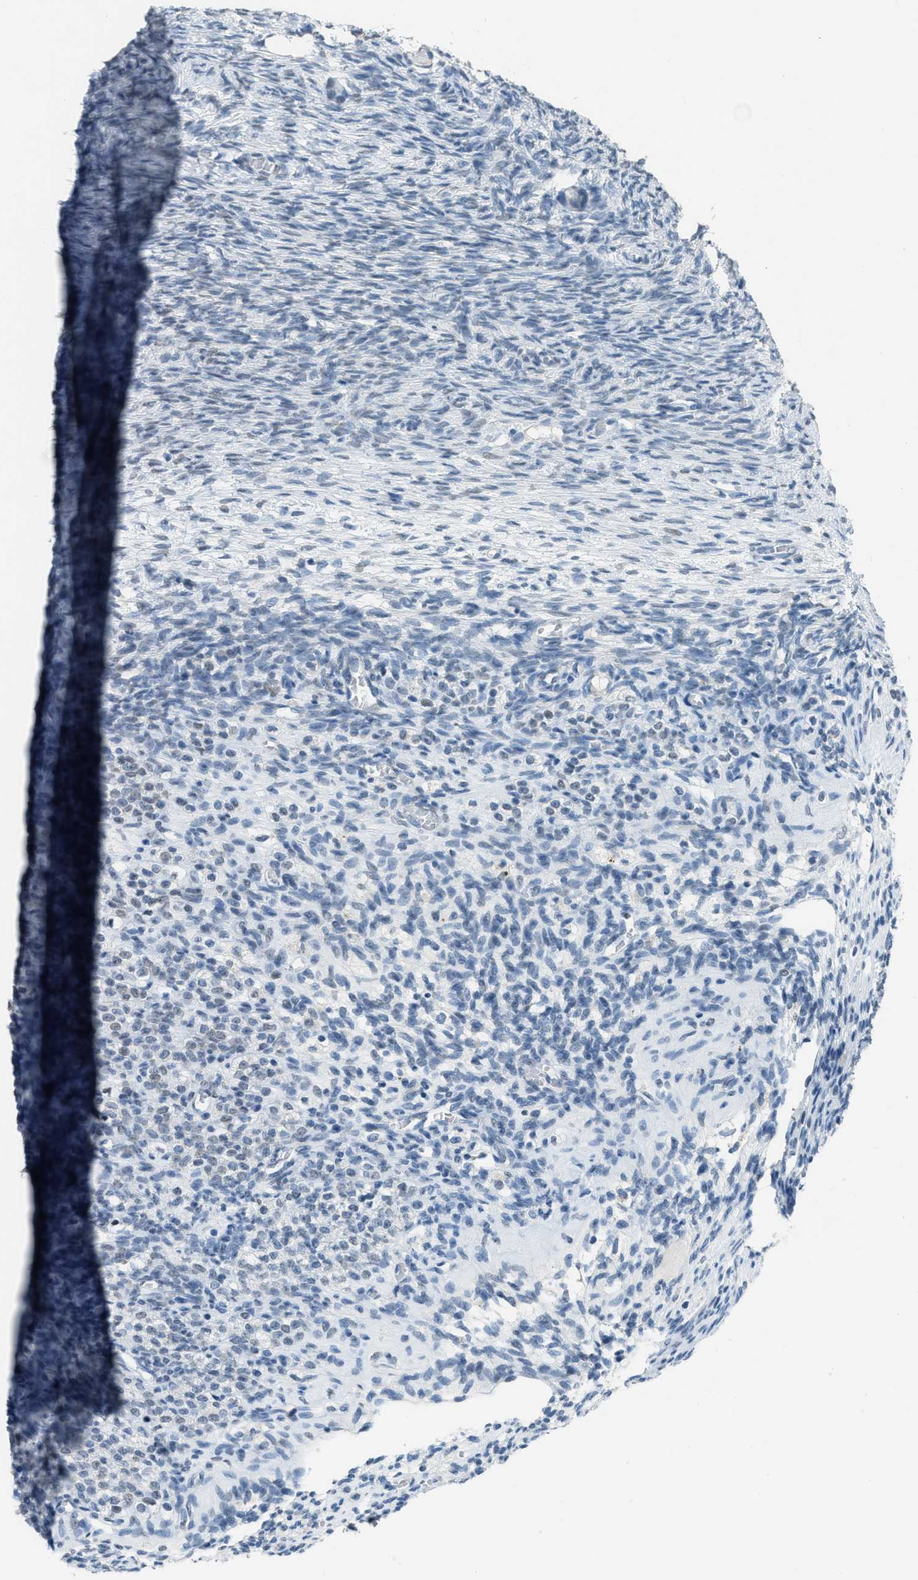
{"staining": {"intensity": "weak", "quantity": "<25%", "location": "nuclear"}, "tissue": "ovary", "cell_type": "Follicle cells", "image_type": "normal", "snomed": [{"axis": "morphology", "description": "Normal tissue, NOS"}, {"axis": "topography", "description": "Ovary"}], "caption": "This image is of normal ovary stained with immunohistochemistry to label a protein in brown with the nuclei are counter-stained blue. There is no expression in follicle cells.", "gene": "TTC13", "patient": {"sex": "female", "age": 27}}